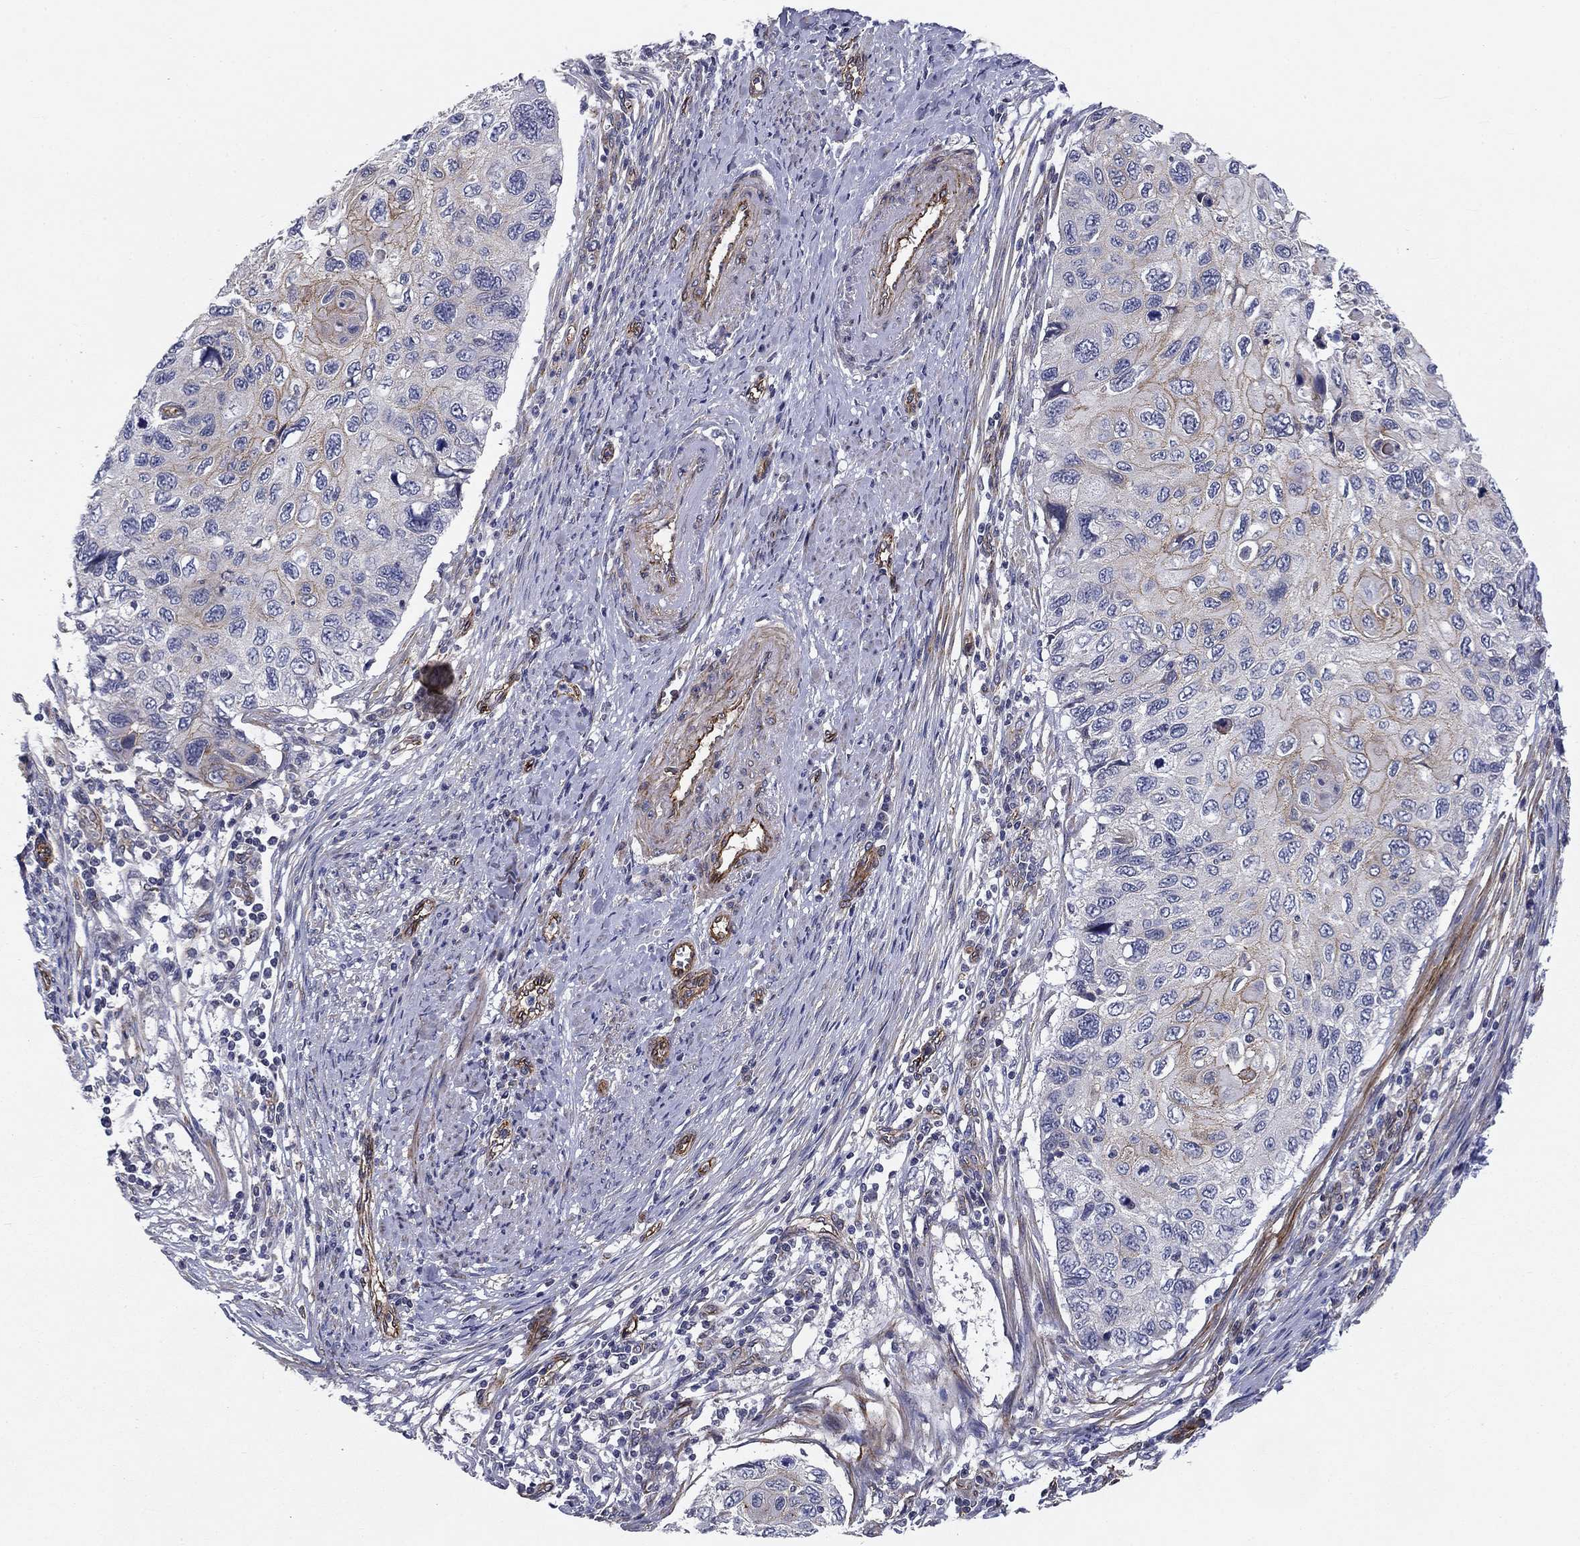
{"staining": {"intensity": "moderate", "quantity": "<25%", "location": "cytoplasmic/membranous"}, "tissue": "cervical cancer", "cell_type": "Tumor cells", "image_type": "cancer", "snomed": [{"axis": "morphology", "description": "Squamous cell carcinoma, NOS"}, {"axis": "topography", "description": "Cervix"}], "caption": "This is an image of immunohistochemistry (IHC) staining of cervical cancer, which shows moderate positivity in the cytoplasmic/membranous of tumor cells.", "gene": "SYNC", "patient": {"sex": "female", "age": 70}}